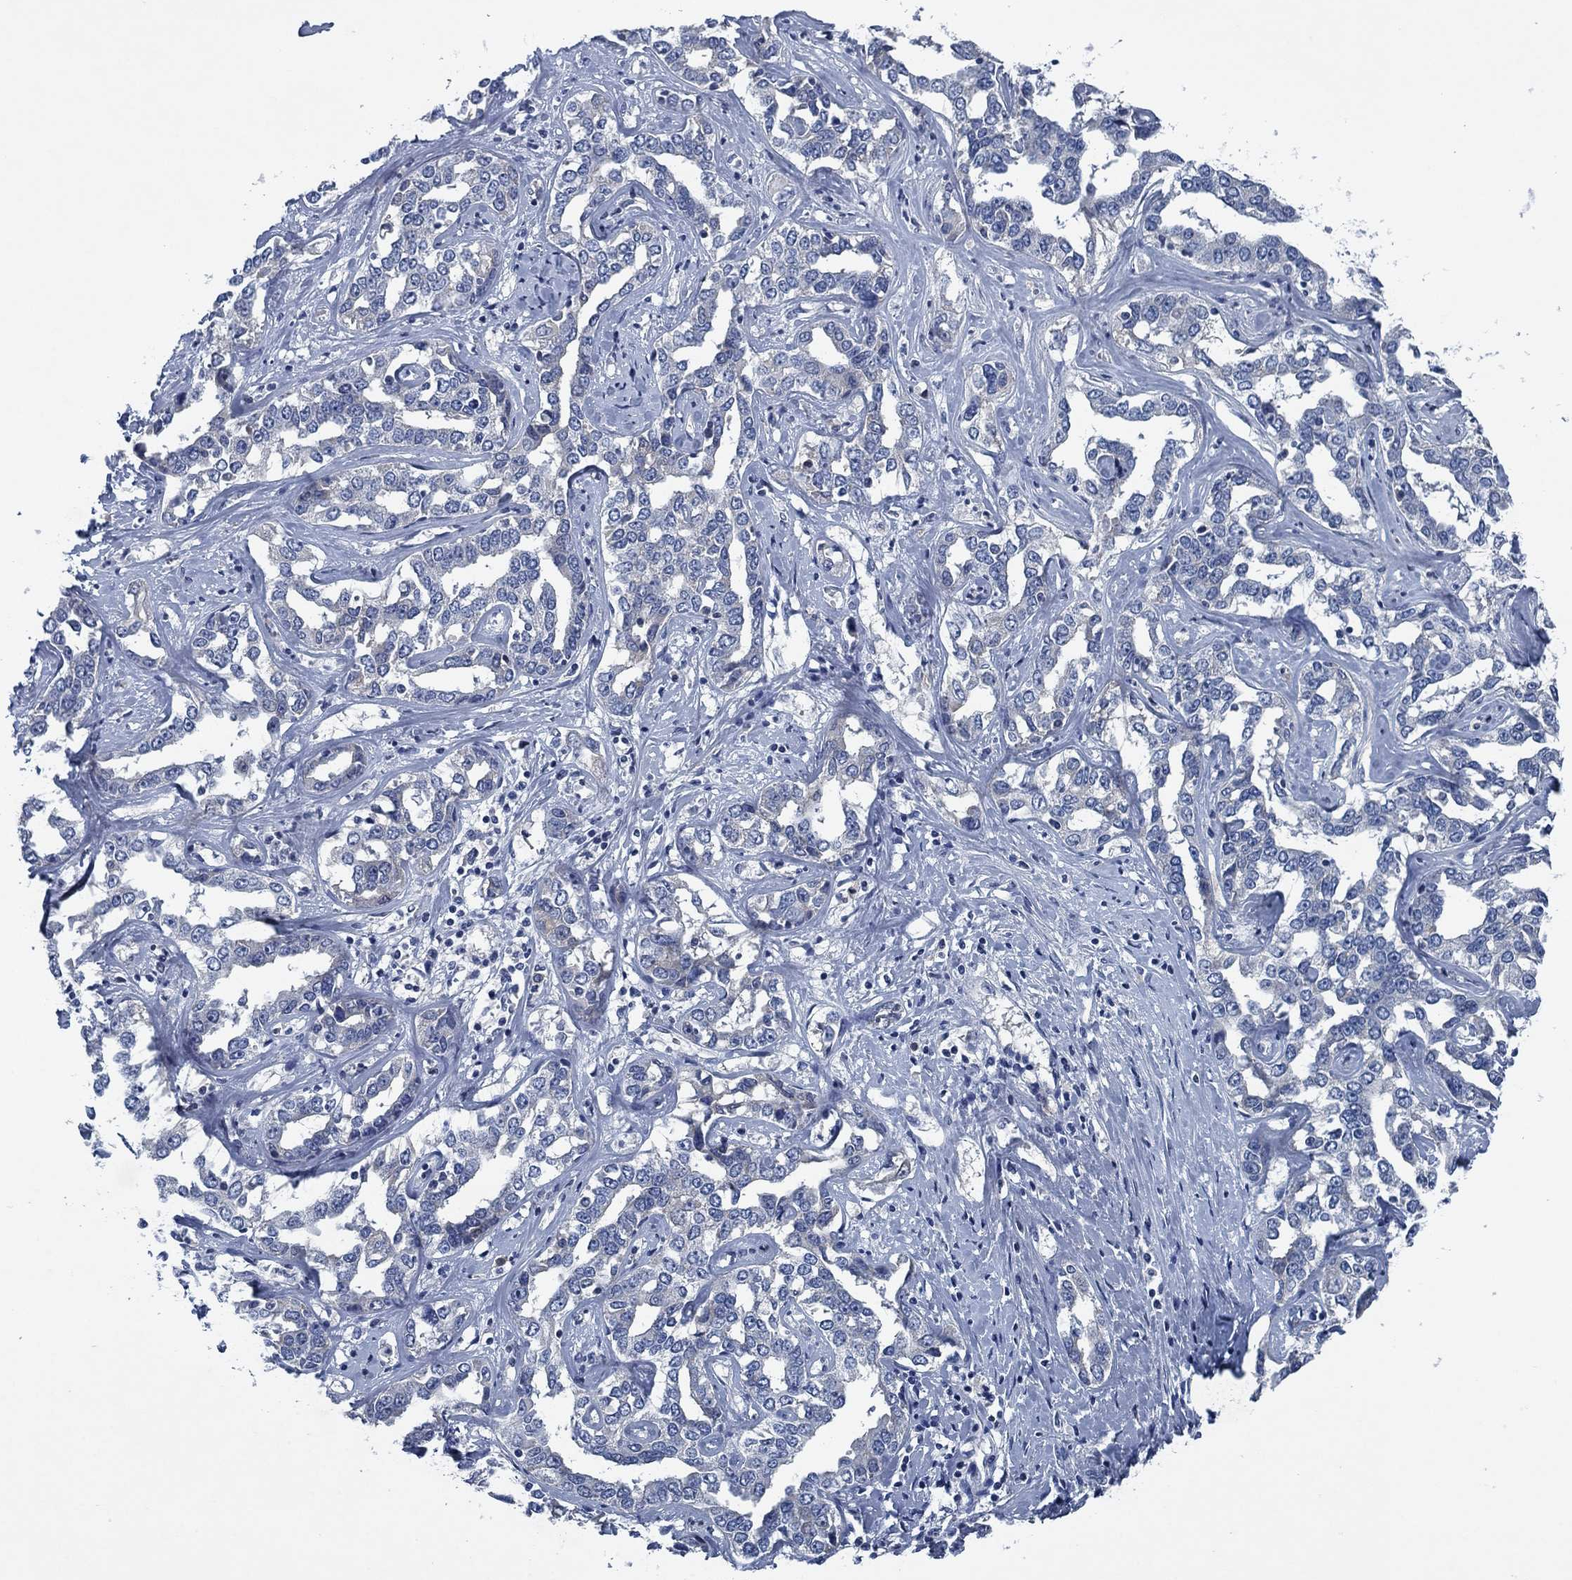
{"staining": {"intensity": "negative", "quantity": "none", "location": "none"}, "tissue": "liver cancer", "cell_type": "Tumor cells", "image_type": "cancer", "snomed": [{"axis": "morphology", "description": "Cholangiocarcinoma"}, {"axis": "topography", "description": "Liver"}], "caption": "Immunohistochemistry histopathology image of liver cholangiocarcinoma stained for a protein (brown), which shows no positivity in tumor cells.", "gene": "PNMA8A", "patient": {"sex": "male", "age": 59}}